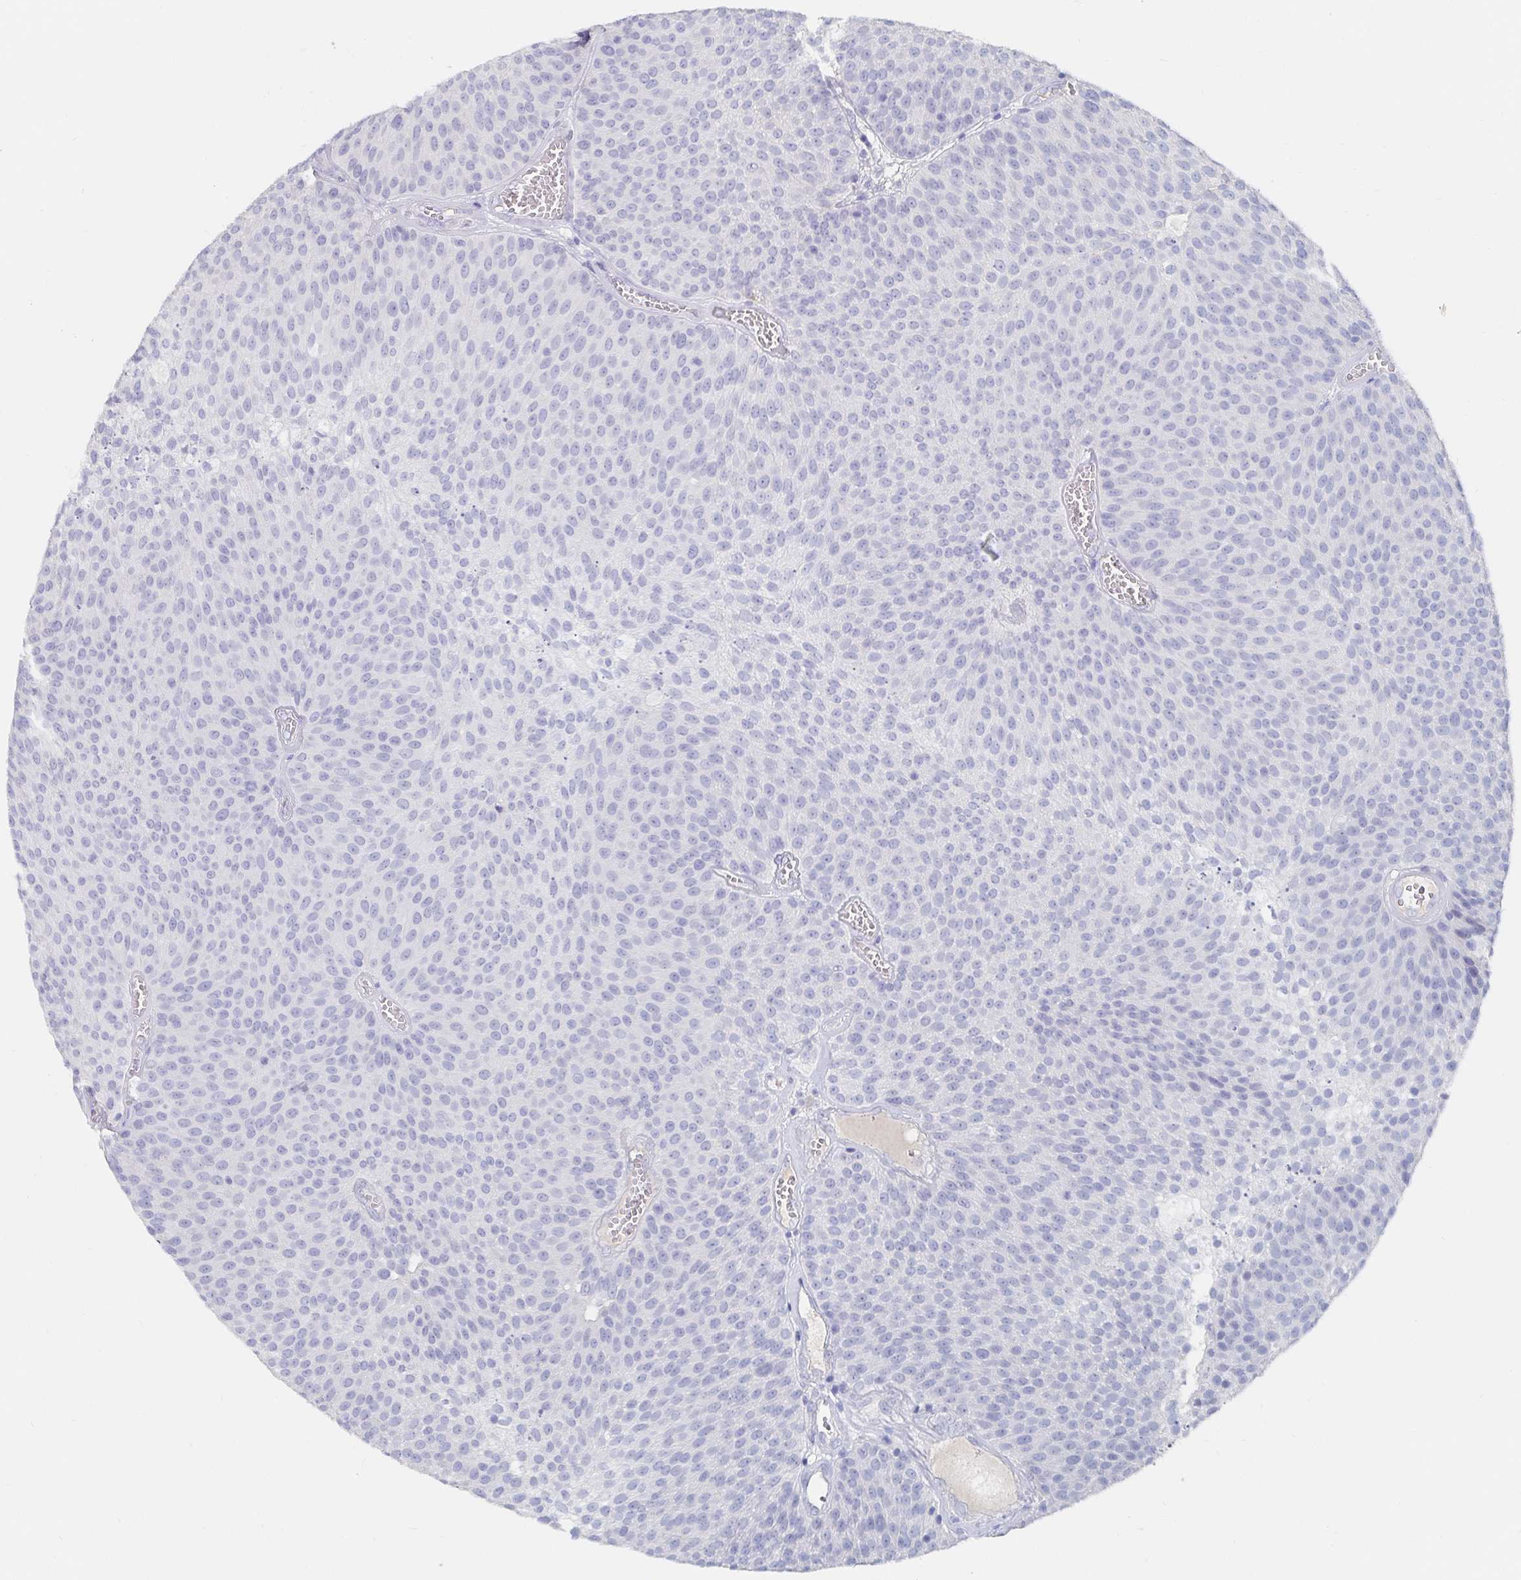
{"staining": {"intensity": "negative", "quantity": "none", "location": "none"}, "tissue": "urothelial cancer", "cell_type": "Tumor cells", "image_type": "cancer", "snomed": [{"axis": "morphology", "description": "Urothelial carcinoma, Low grade"}, {"axis": "topography", "description": "Urinary bladder"}], "caption": "Tumor cells show no significant staining in low-grade urothelial carcinoma.", "gene": "CFAP69", "patient": {"sex": "female", "age": 79}}